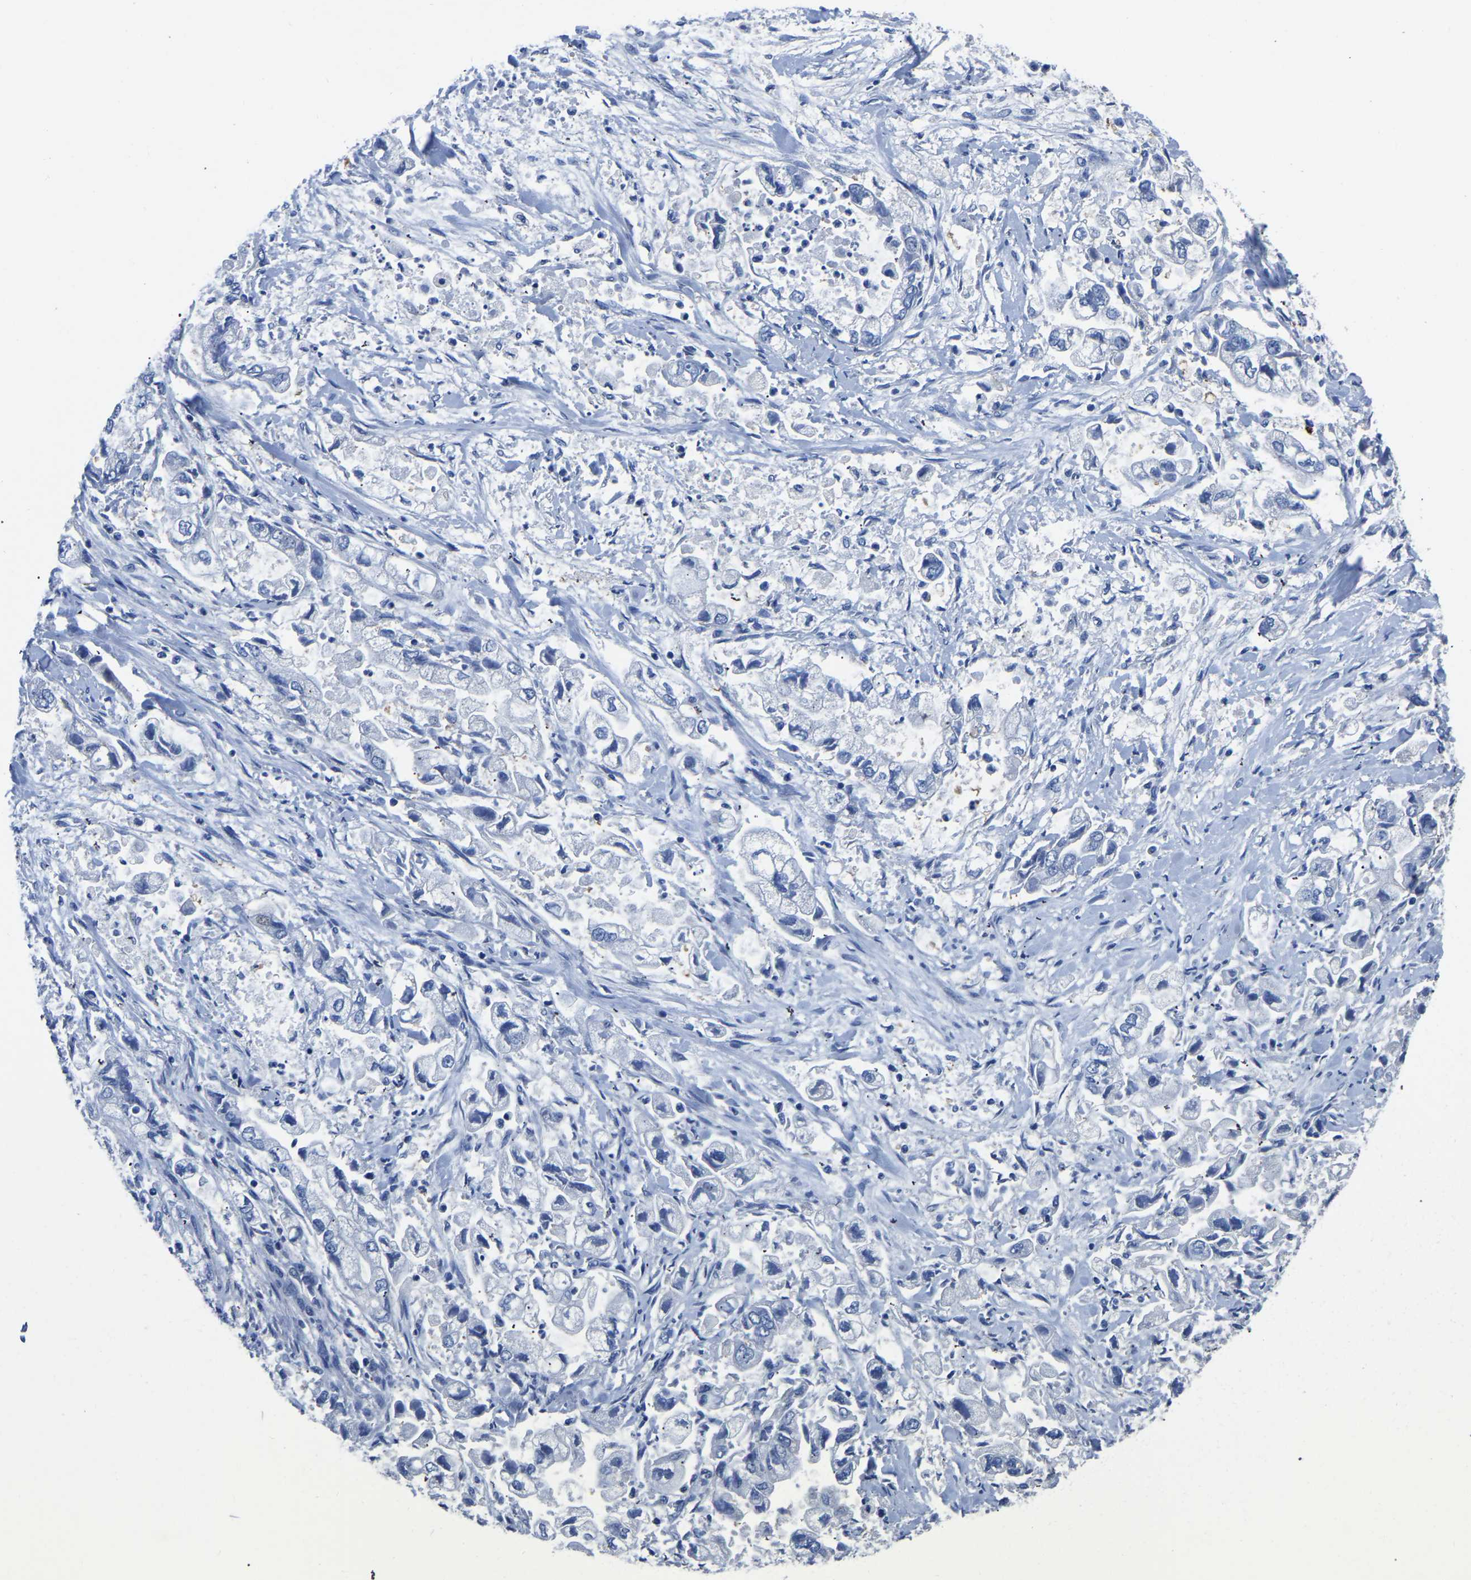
{"staining": {"intensity": "negative", "quantity": "none", "location": "none"}, "tissue": "stomach cancer", "cell_type": "Tumor cells", "image_type": "cancer", "snomed": [{"axis": "morphology", "description": "Normal tissue, NOS"}, {"axis": "morphology", "description": "Adenocarcinoma, NOS"}, {"axis": "topography", "description": "Stomach"}], "caption": "High power microscopy histopathology image of an immunohistochemistry (IHC) photomicrograph of stomach cancer, revealing no significant staining in tumor cells.", "gene": "TFG", "patient": {"sex": "male", "age": 62}}